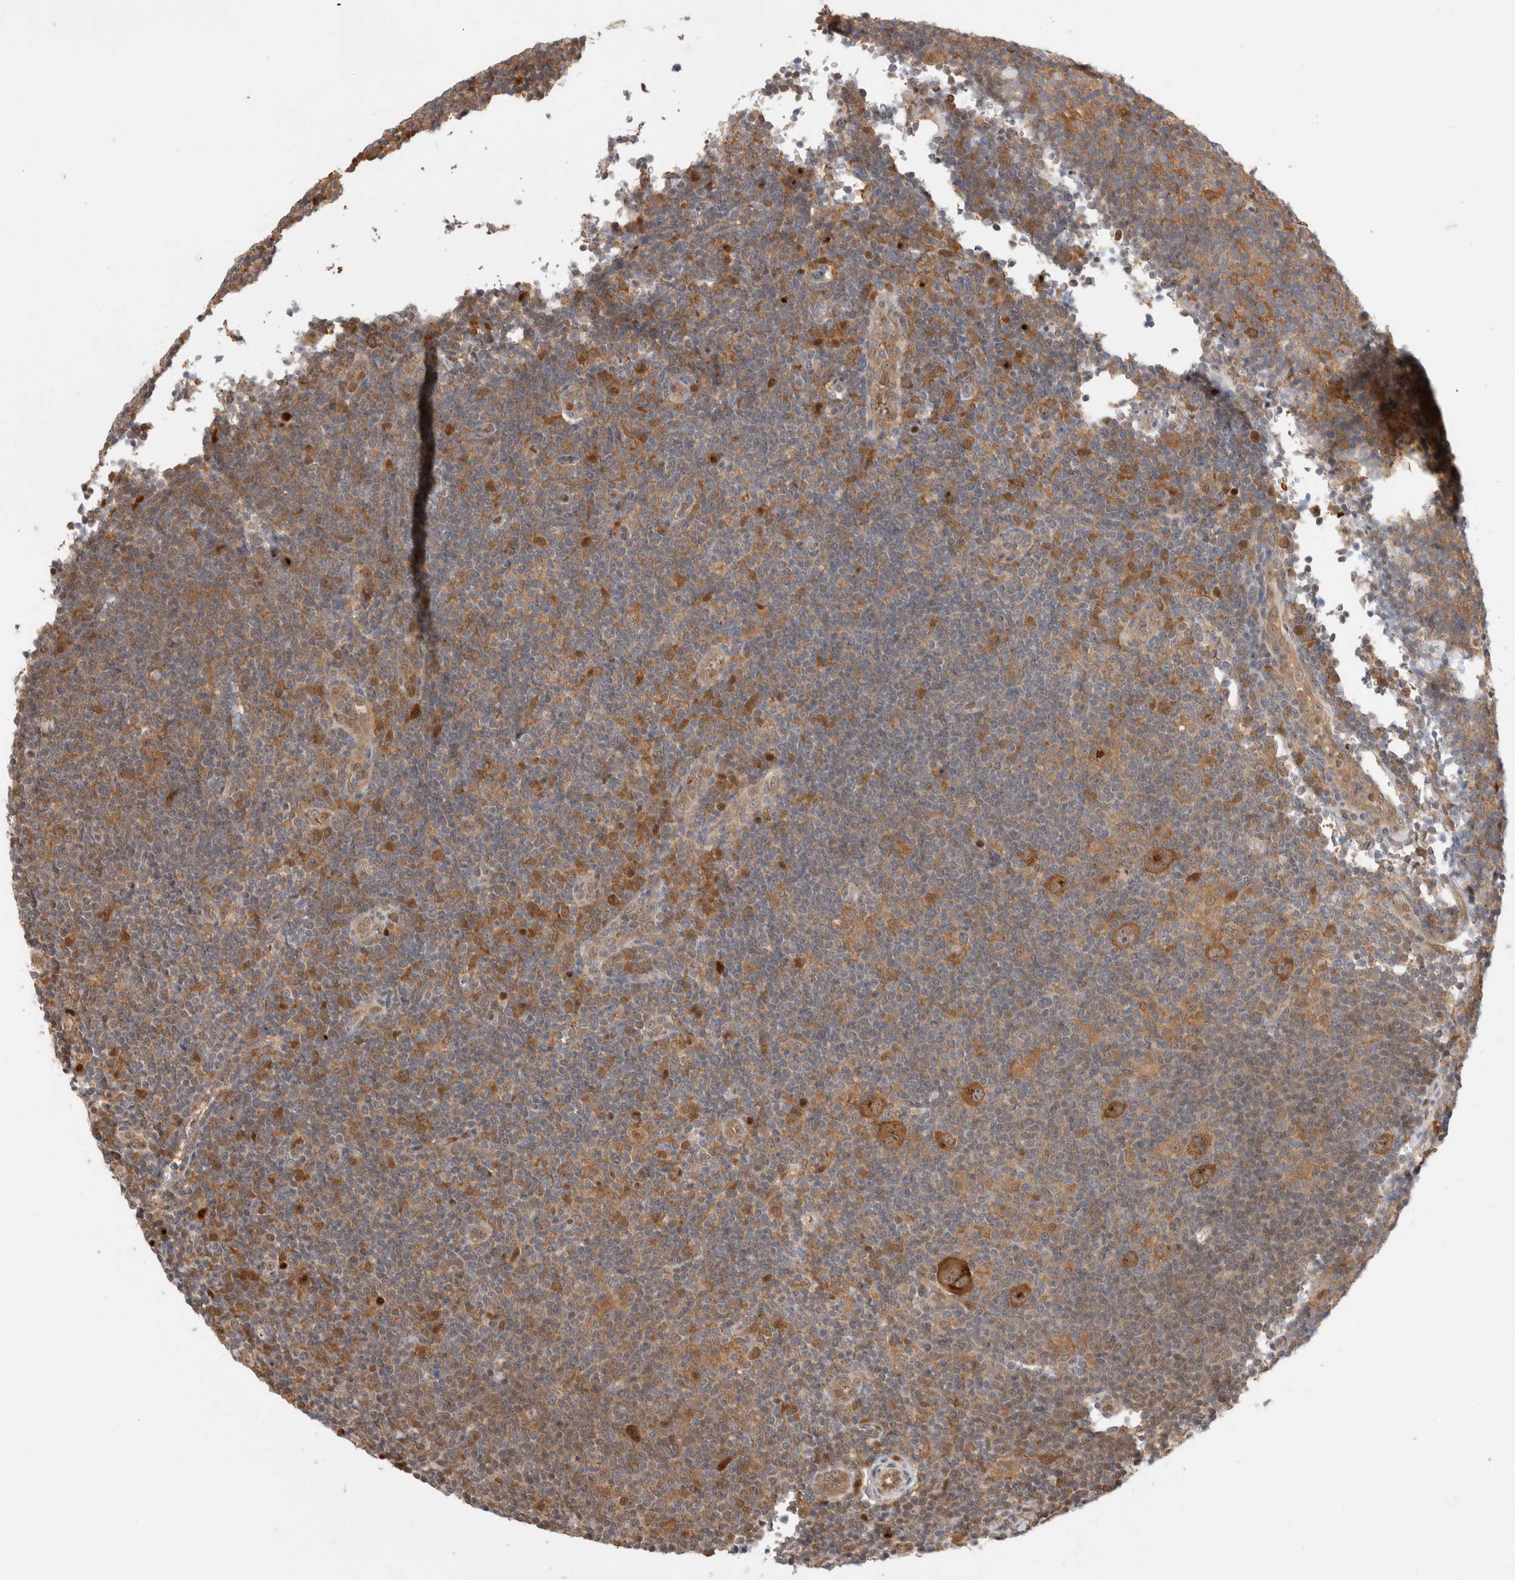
{"staining": {"intensity": "strong", "quantity": ">75%", "location": "cytoplasmic/membranous"}, "tissue": "lymphoma", "cell_type": "Tumor cells", "image_type": "cancer", "snomed": [{"axis": "morphology", "description": "Hodgkin's disease, NOS"}, {"axis": "topography", "description": "Lymph node"}], "caption": "Immunohistochemistry (IHC) photomicrograph of lymphoma stained for a protein (brown), which exhibits high levels of strong cytoplasmic/membranous staining in about >75% of tumor cells.", "gene": "OTUD6B", "patient": {"sex": "female", "age": 57}}